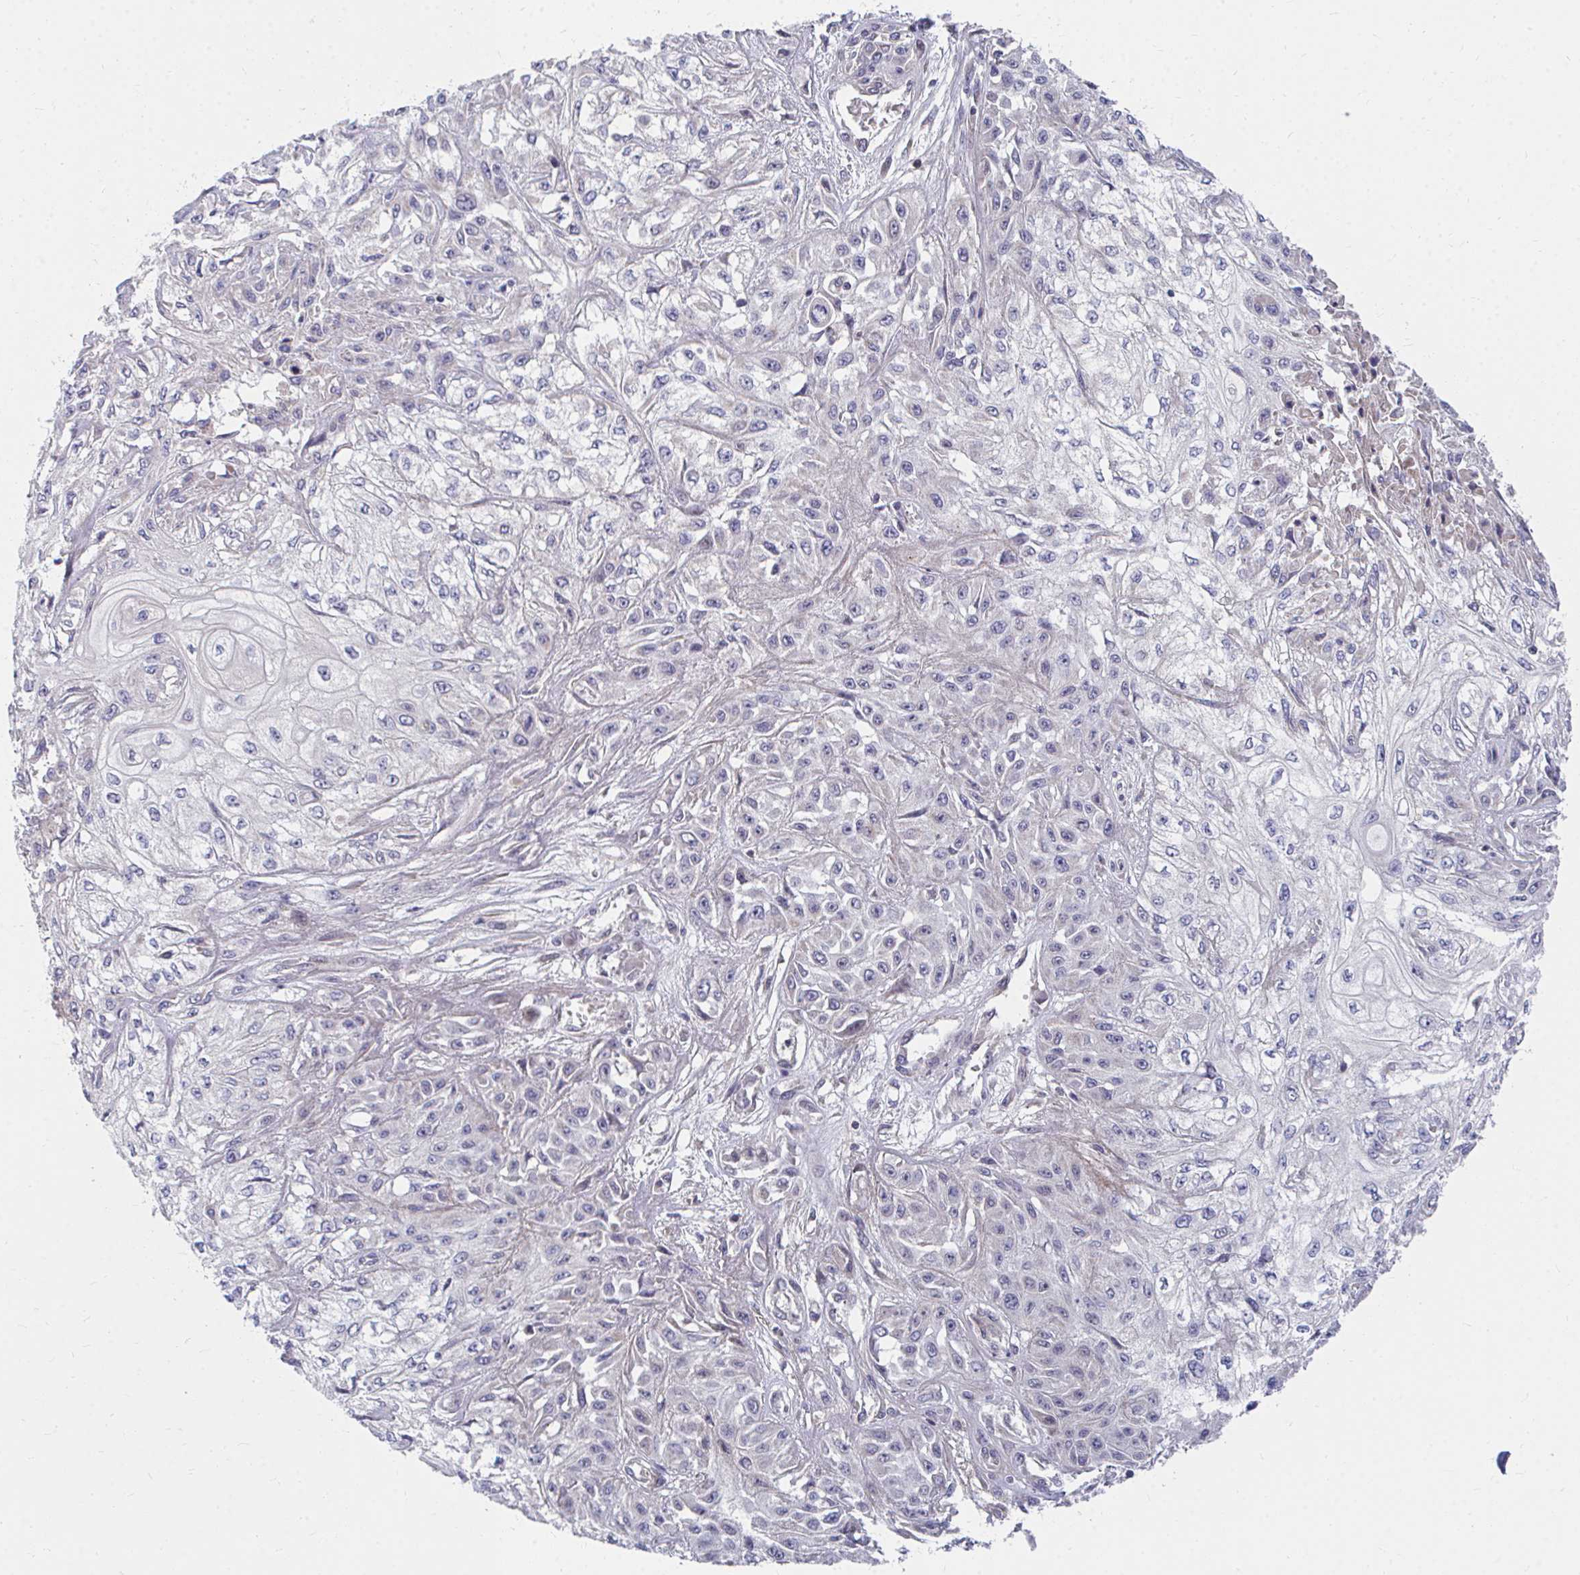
{"staining": {"intensity": "weak", "quantity": "<25%", "location": "cytoplasmic/membranous"}, "tissue": "skin cancer", "cell_type": "Tumor cells", "image_type": "cancer", "snomed": [{"axis": "morphology", "description": "Squamous cell carcinoma, NOS"}, {"axis": "morphology", "description": "Squamous cell carcinoma, metastatic, NOS"}, {"axis": "topography", "description": "Skin"}, {"axis": "topography", "description": "Lymph node"}], "caption": "Immunohistochemistry (IHC) photomicrograph of human metastatic squamous cell carcinoma (skin) stained for a protein (brown), which displays no positivity in tumor cells.", "gene": "PEX3", "patient": {"sex": "male", "age": 75}}